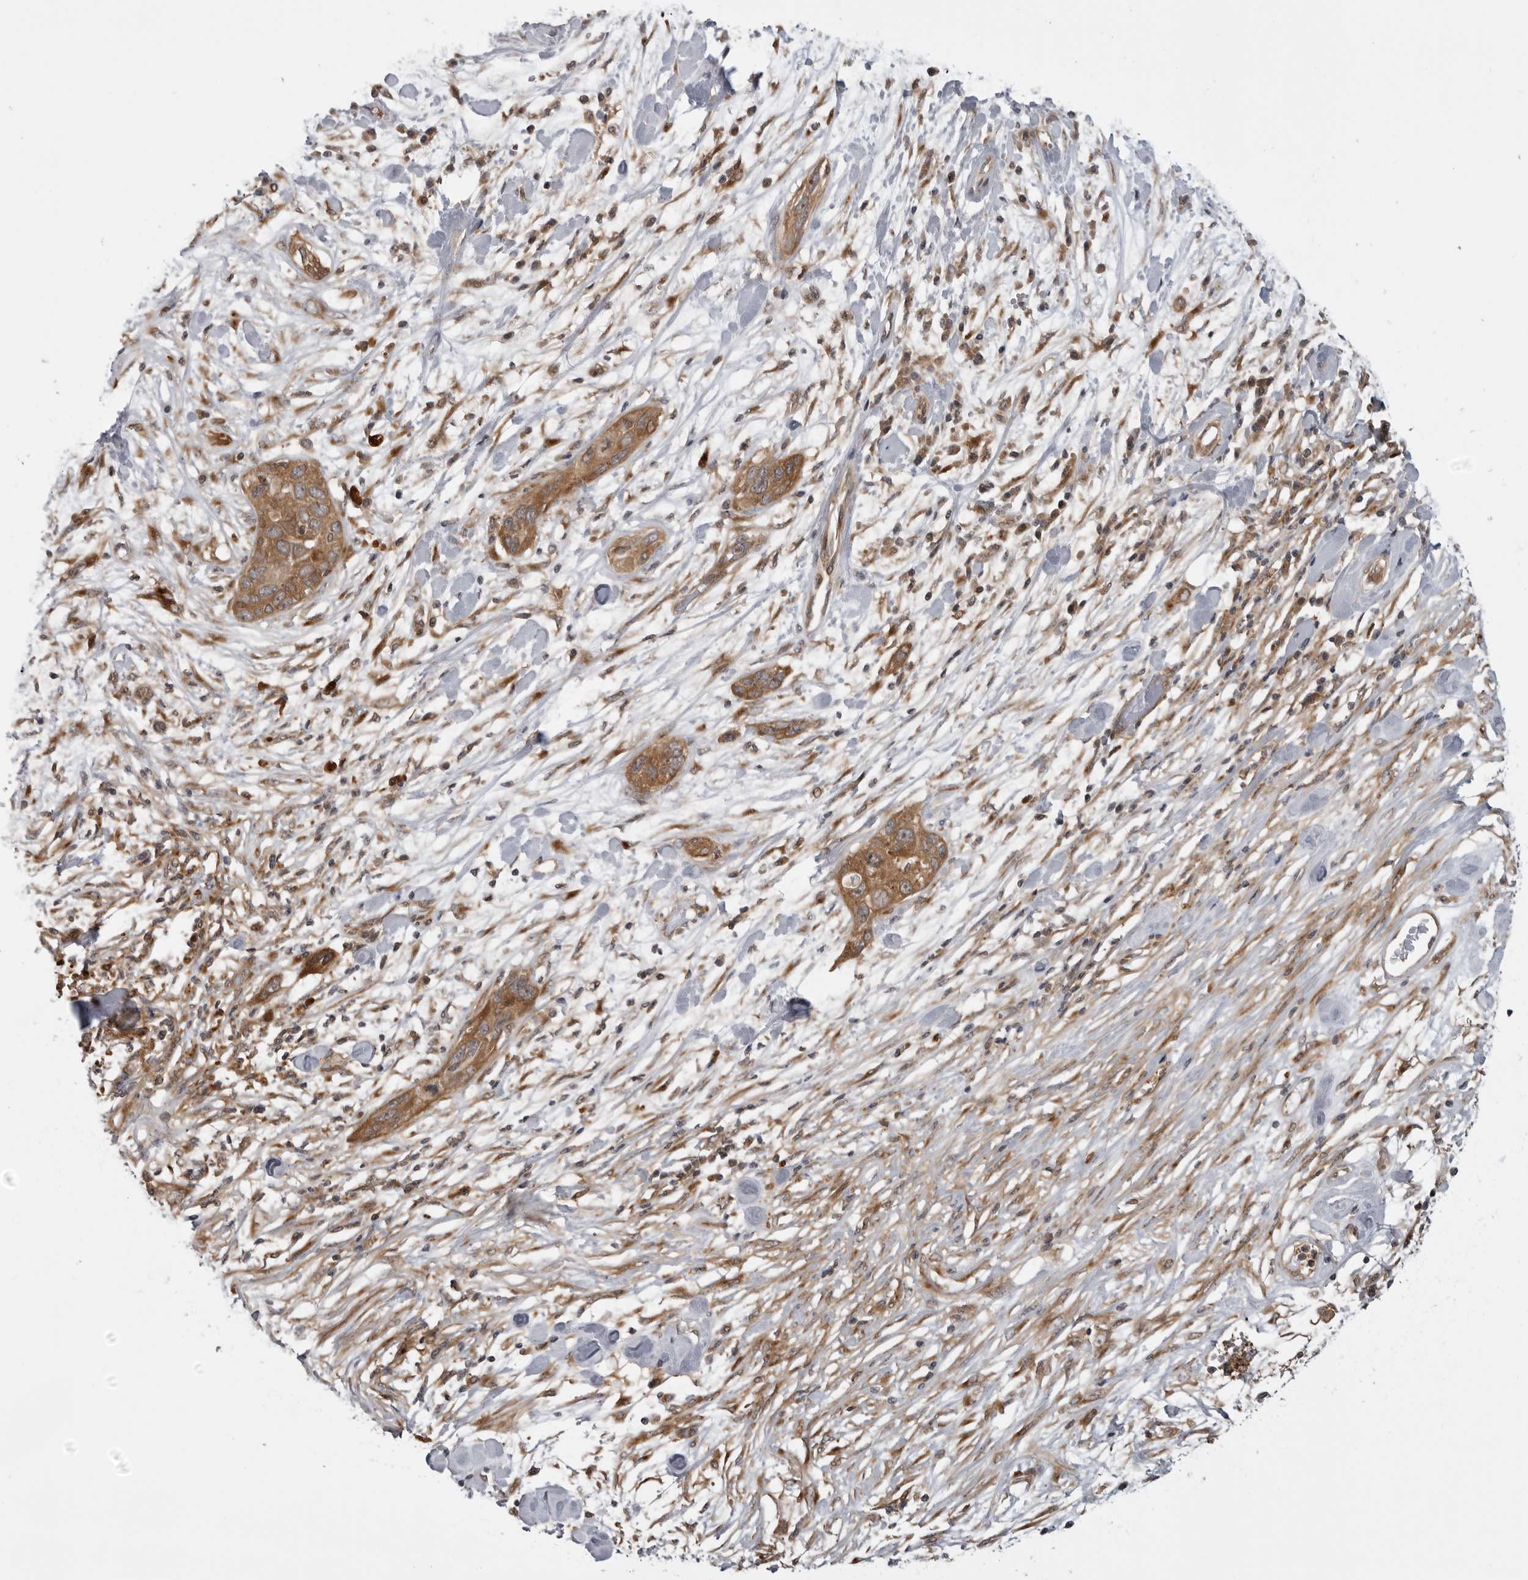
{"staining": {"intensity": "moderate", "quantity": ">75%", "location": "cytoplasmic/membranous"}, "tissue": "pancreatic cancer", "cell_type": "Tumor cells", "image_type": "cancer", "snomed": [{"axis": "morphology", "description": "Adenocarcinoma, NOS"}, {"axis": "topography", "description": "Pancreas"}], "caption": "Adenocarcinoma (pancreatic) stained for a protein displays moderate cytoplasmic/membranous positivity in tumor cells.", "gene": "LRRC45", "patient": {"sex": "female", "age": 60}}